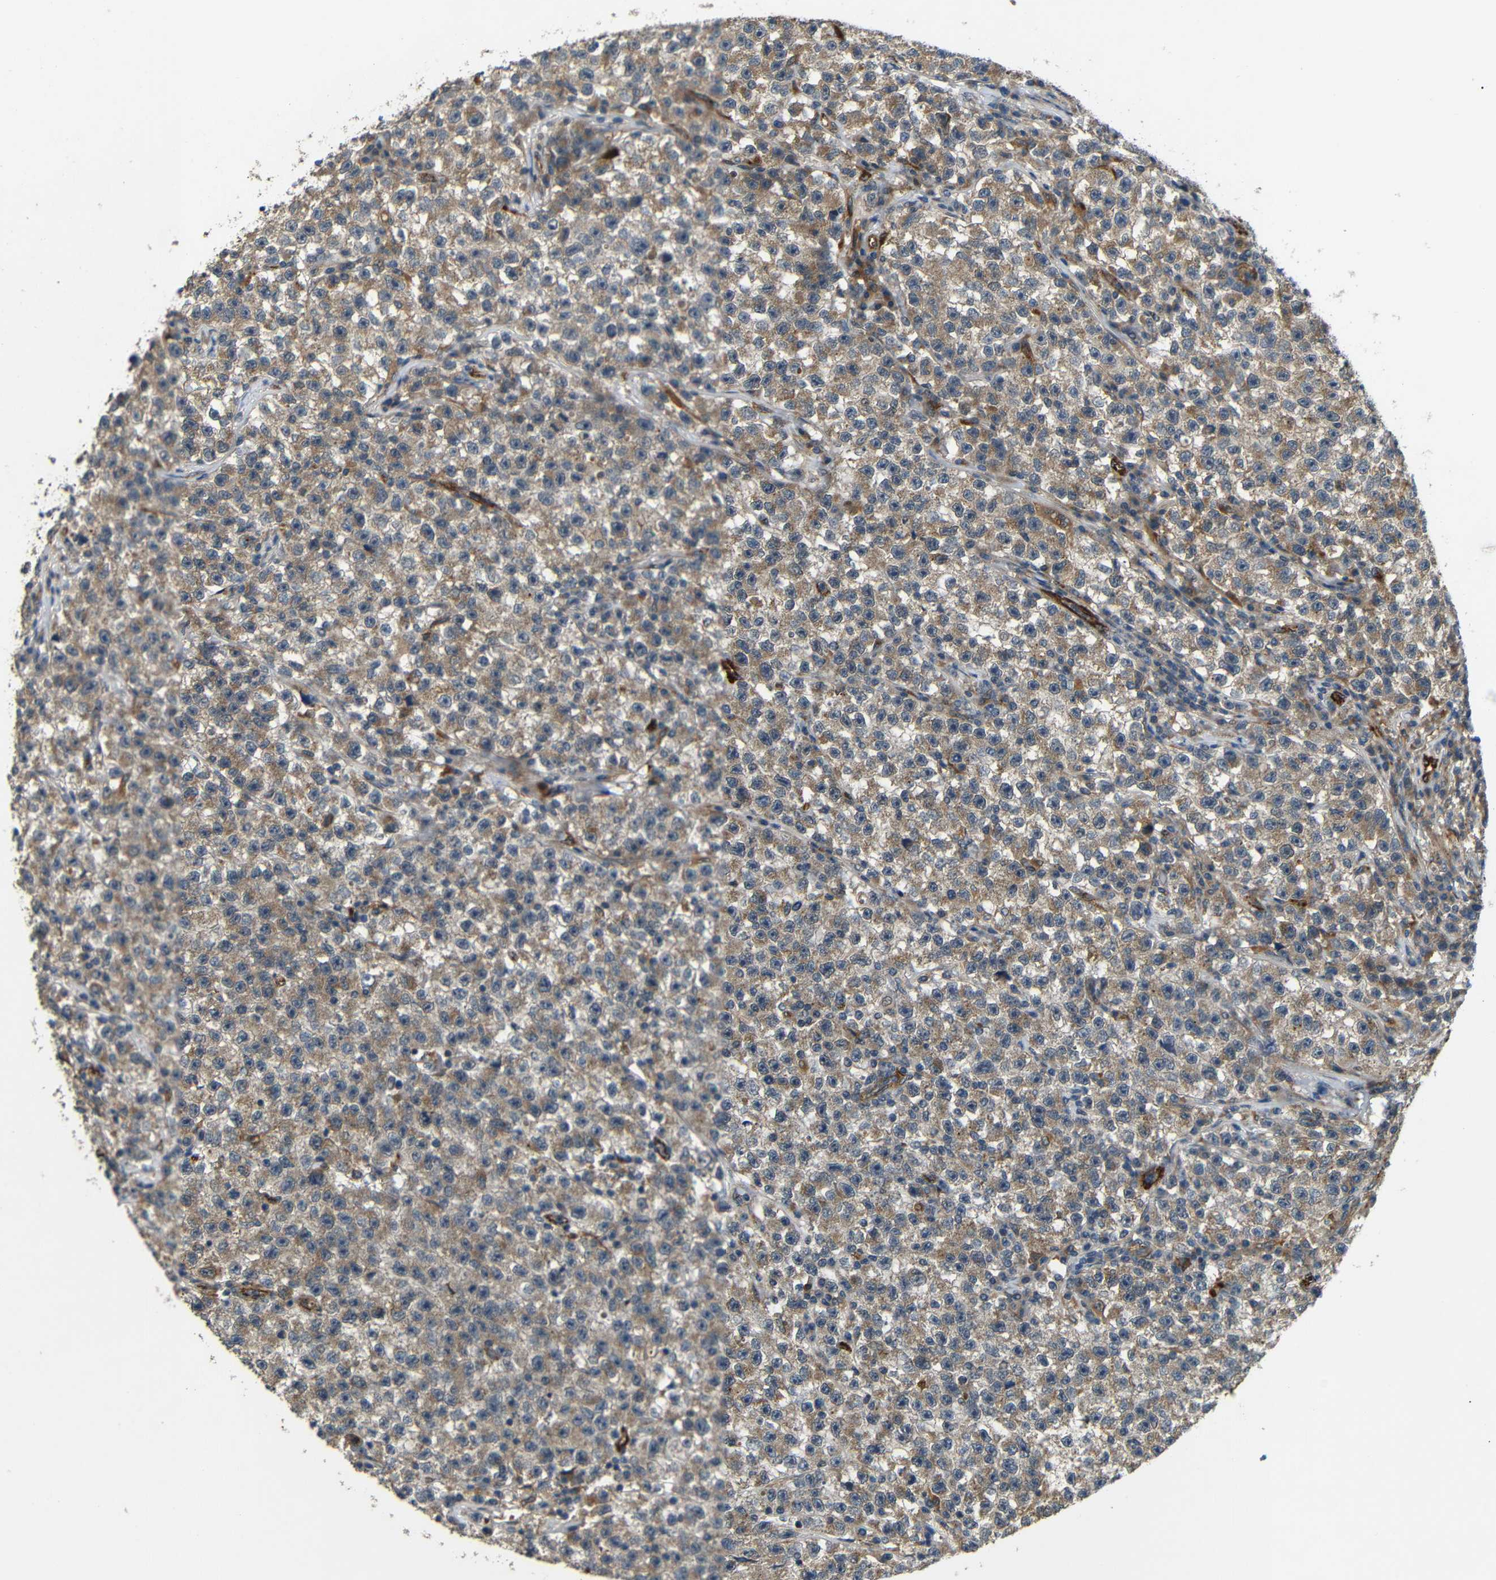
{"staining": {"intensity": "moderate", "quantity": ">75%", "location": "cytoplasmic/membranous"}, "tissue": "testis cancer", "cell_type": "Tumor cells", "image_type": "cancer", "snomed": [{"axis": "morphology", "description": "Seminoma, NOS"}, {"axis": "topography", "description": "Testis"}], "caption": "Human testis seminoma stained with a protein marker displays moderate staining in tumor cells.", "gene": "ATP7A", "patient": {"sex": "male", "age": 22}}